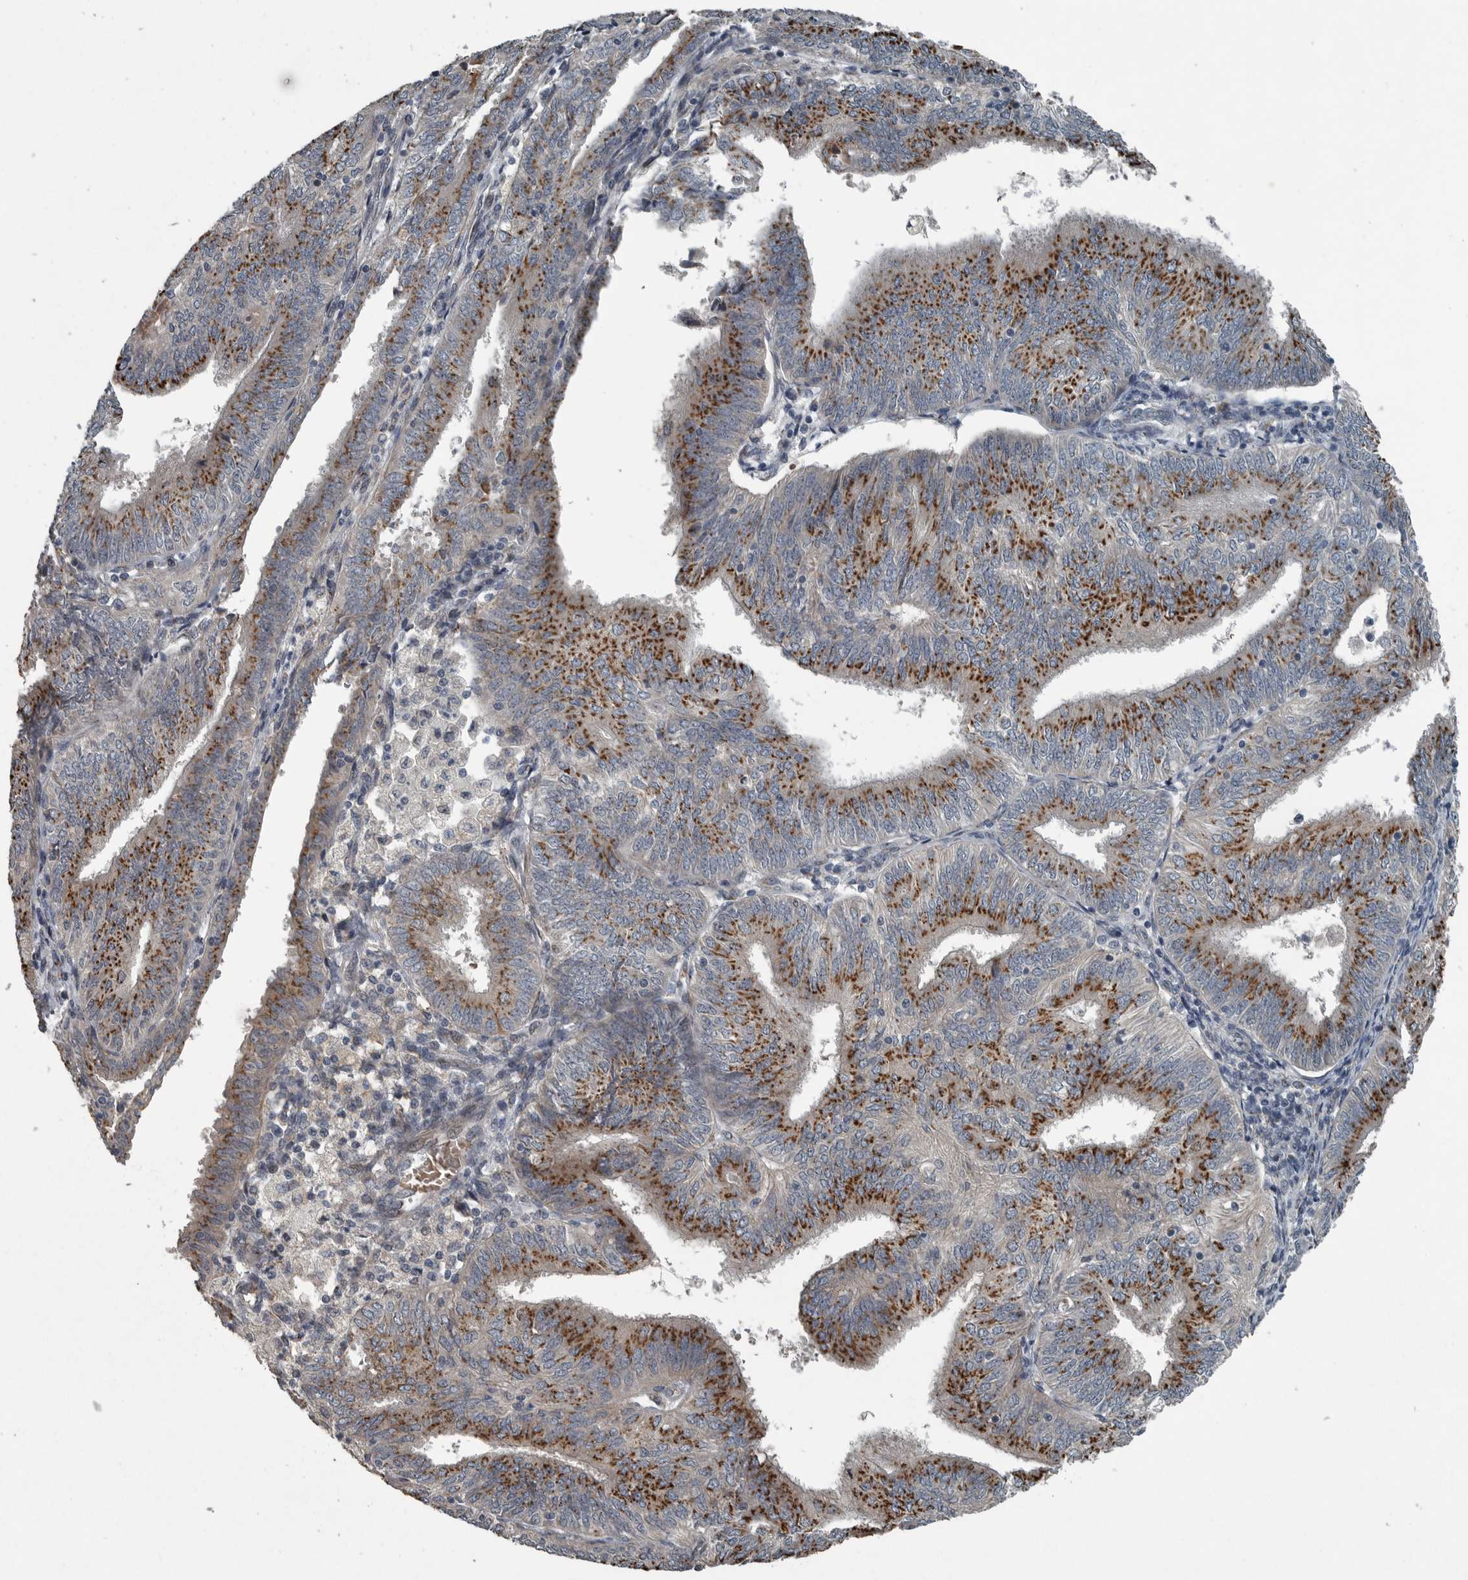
{"staining": {"intensity": "strong", "quantity": "25%-75%", "location": "cytoplasmic/membranous"}, "tissue": "endometrial cancer", "cell_type": "Tumor cells", "image_type": "cancer", "snomed": [{"axis": "morphology", "description": "Adenocarcinoma, NOS"}, {"axis": "topography", "description": "Endometrium"}], "caption": "A brown stain highlights strong cytoplasmic/membranous positivity of a protein in adenocarcinoma (endometrial) tumor cells.", "gene": "ZNF345", "patient": {"sex": "female", "age": 58}}